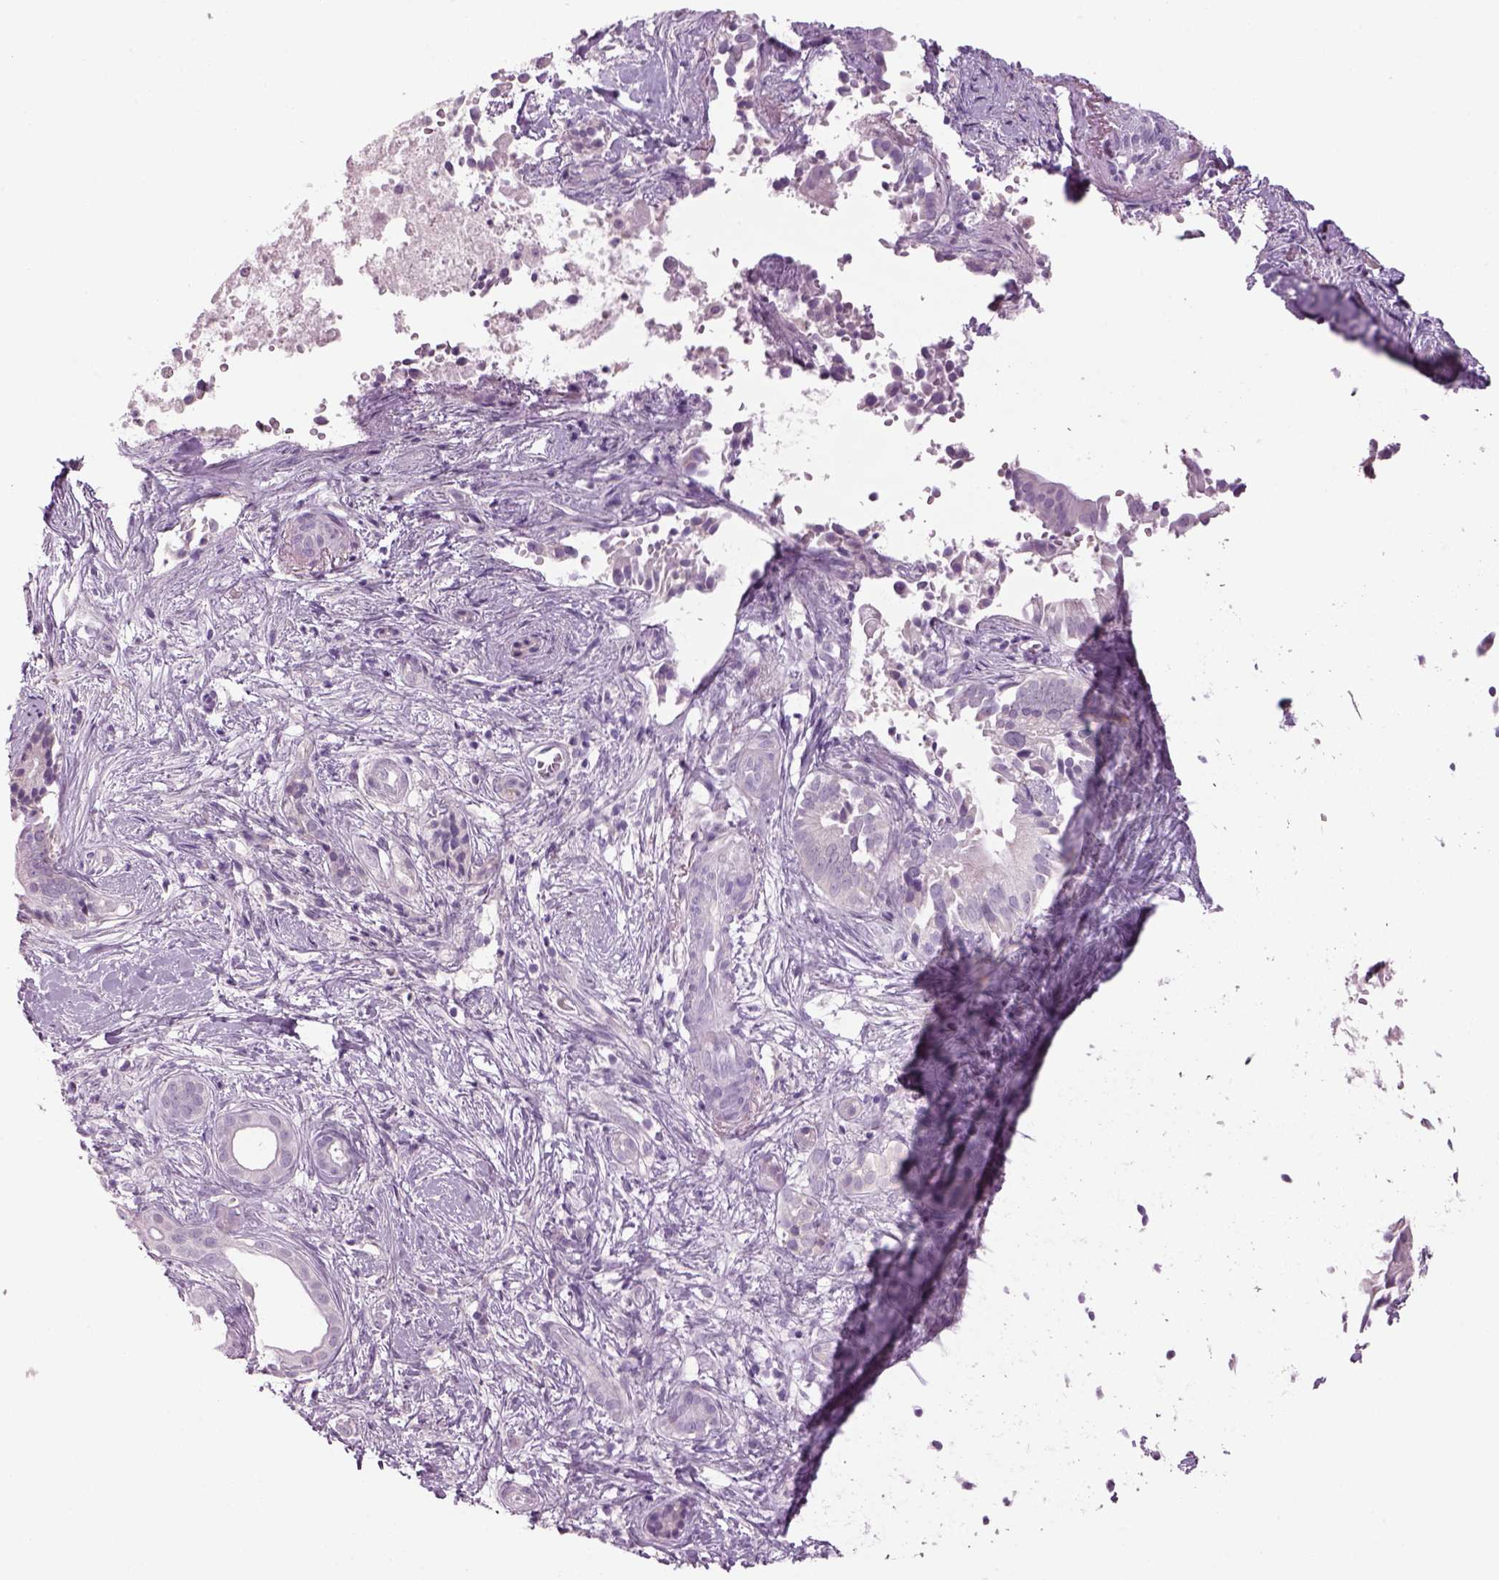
{"staining": {"intensity": "negative", "quantity": "none", "location": "none"}, "tissue": "pancreatic cancer", "cell_type": "Tumor cells", "image_type": "cancer", "snomed": [{"axis": "morphology", "description": "Adenocarcinoma, NOS"}, {"axis": "topography", "description": "Pancreas"}], "caption": "A micrograph of adenocarcinoma (pancreatic) stained for a protein displays no brown staining in tumor cells.", "gene": "MDH1B", "patient": {"sex": "male", "age": 61}}